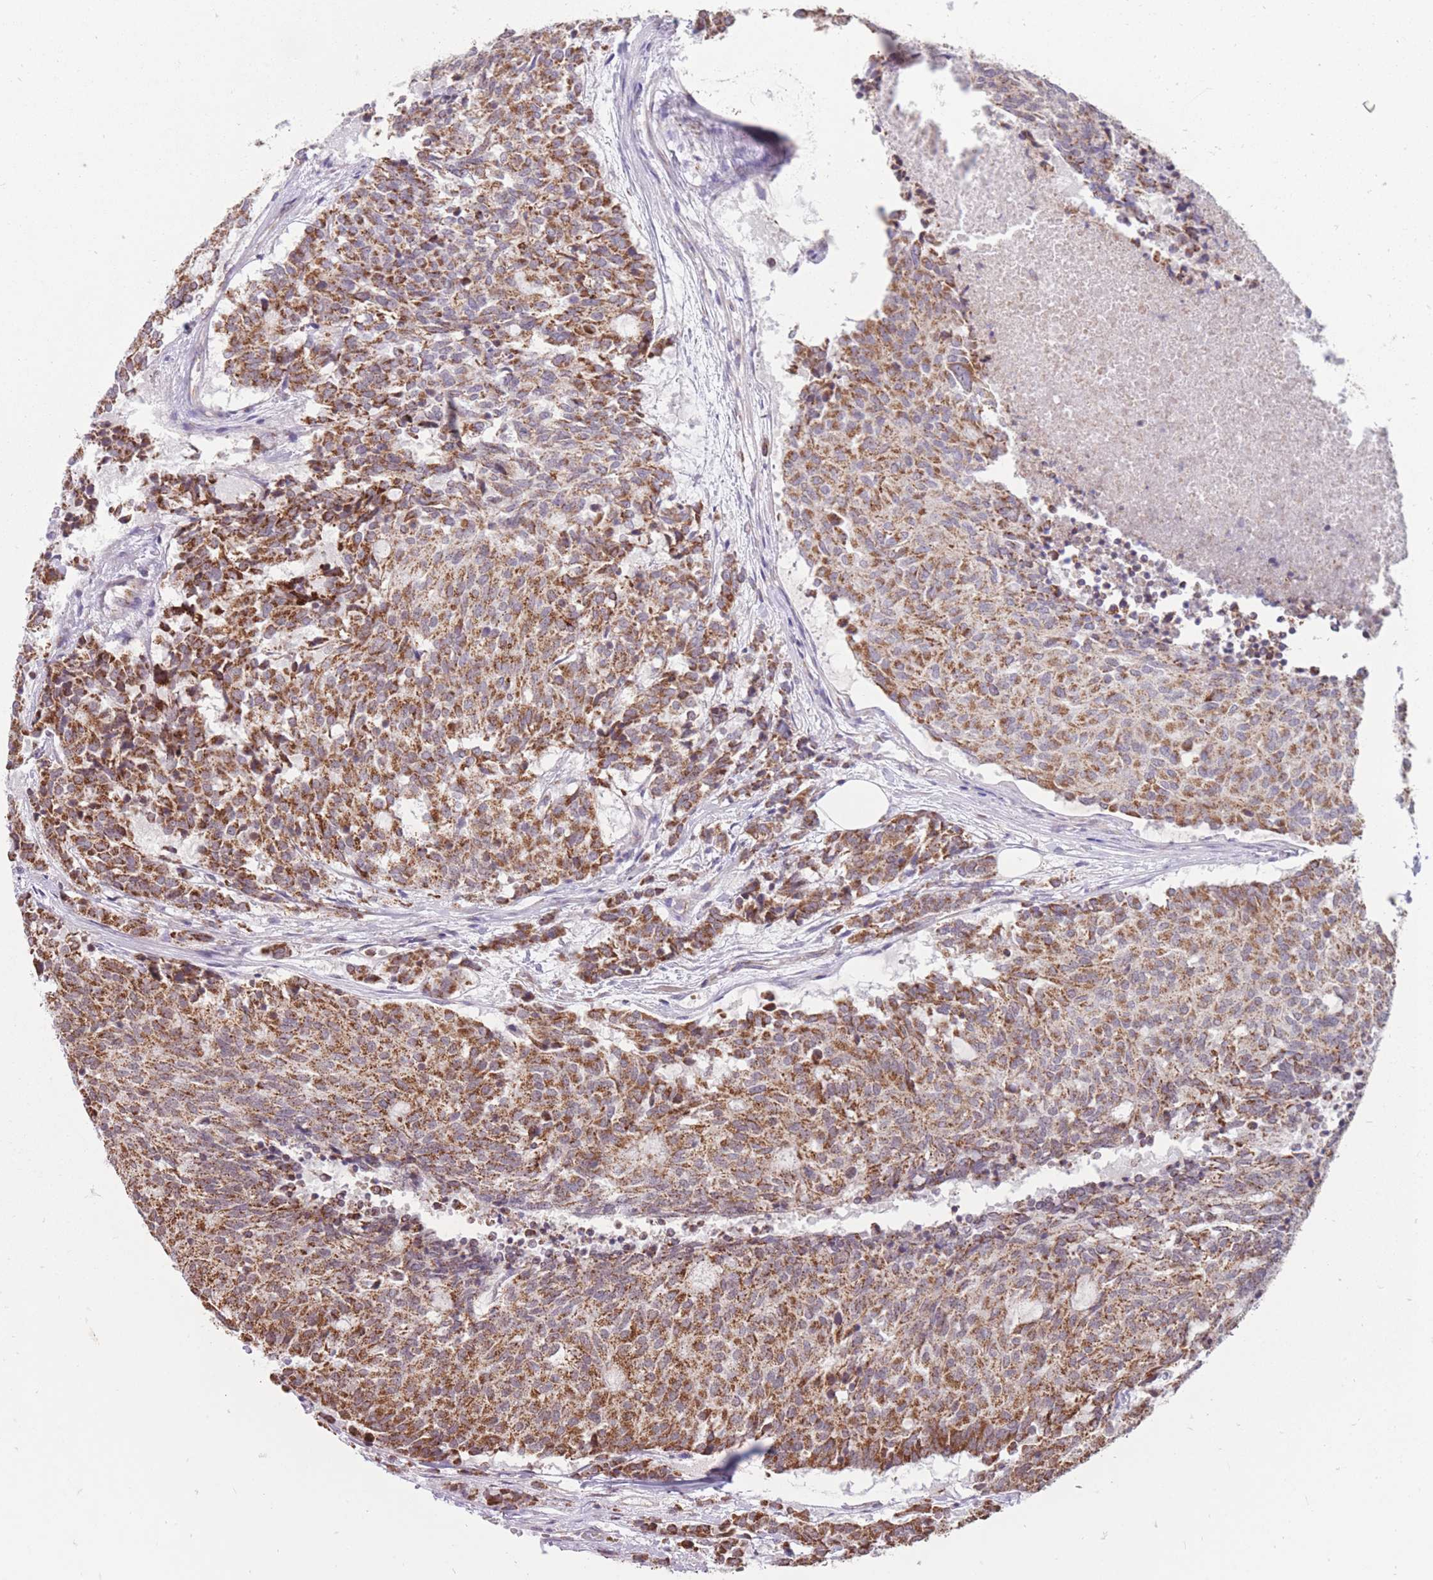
{"staining": {"intensity": "moderate", "quantity": ">75%", "location": "cytoplasmic/membranous"}, "tissue": "carcinoid", "cell_type": "Tumor cells", "image_type": "cancer", "snomed": [{"axis": "morphology", "description": "Carcinoid, malignant, NOS"}, {"axis": "topography", "description": "Pancreas"}], "caption": "This micrograph reveals IHC staining of human carcinoid (malignant), with medium moderate cytoplasmic/membranous positivity in about >75% of tumor cells.", "gene": "NELL1", "patient": {"sex": "female", "age": 54}}